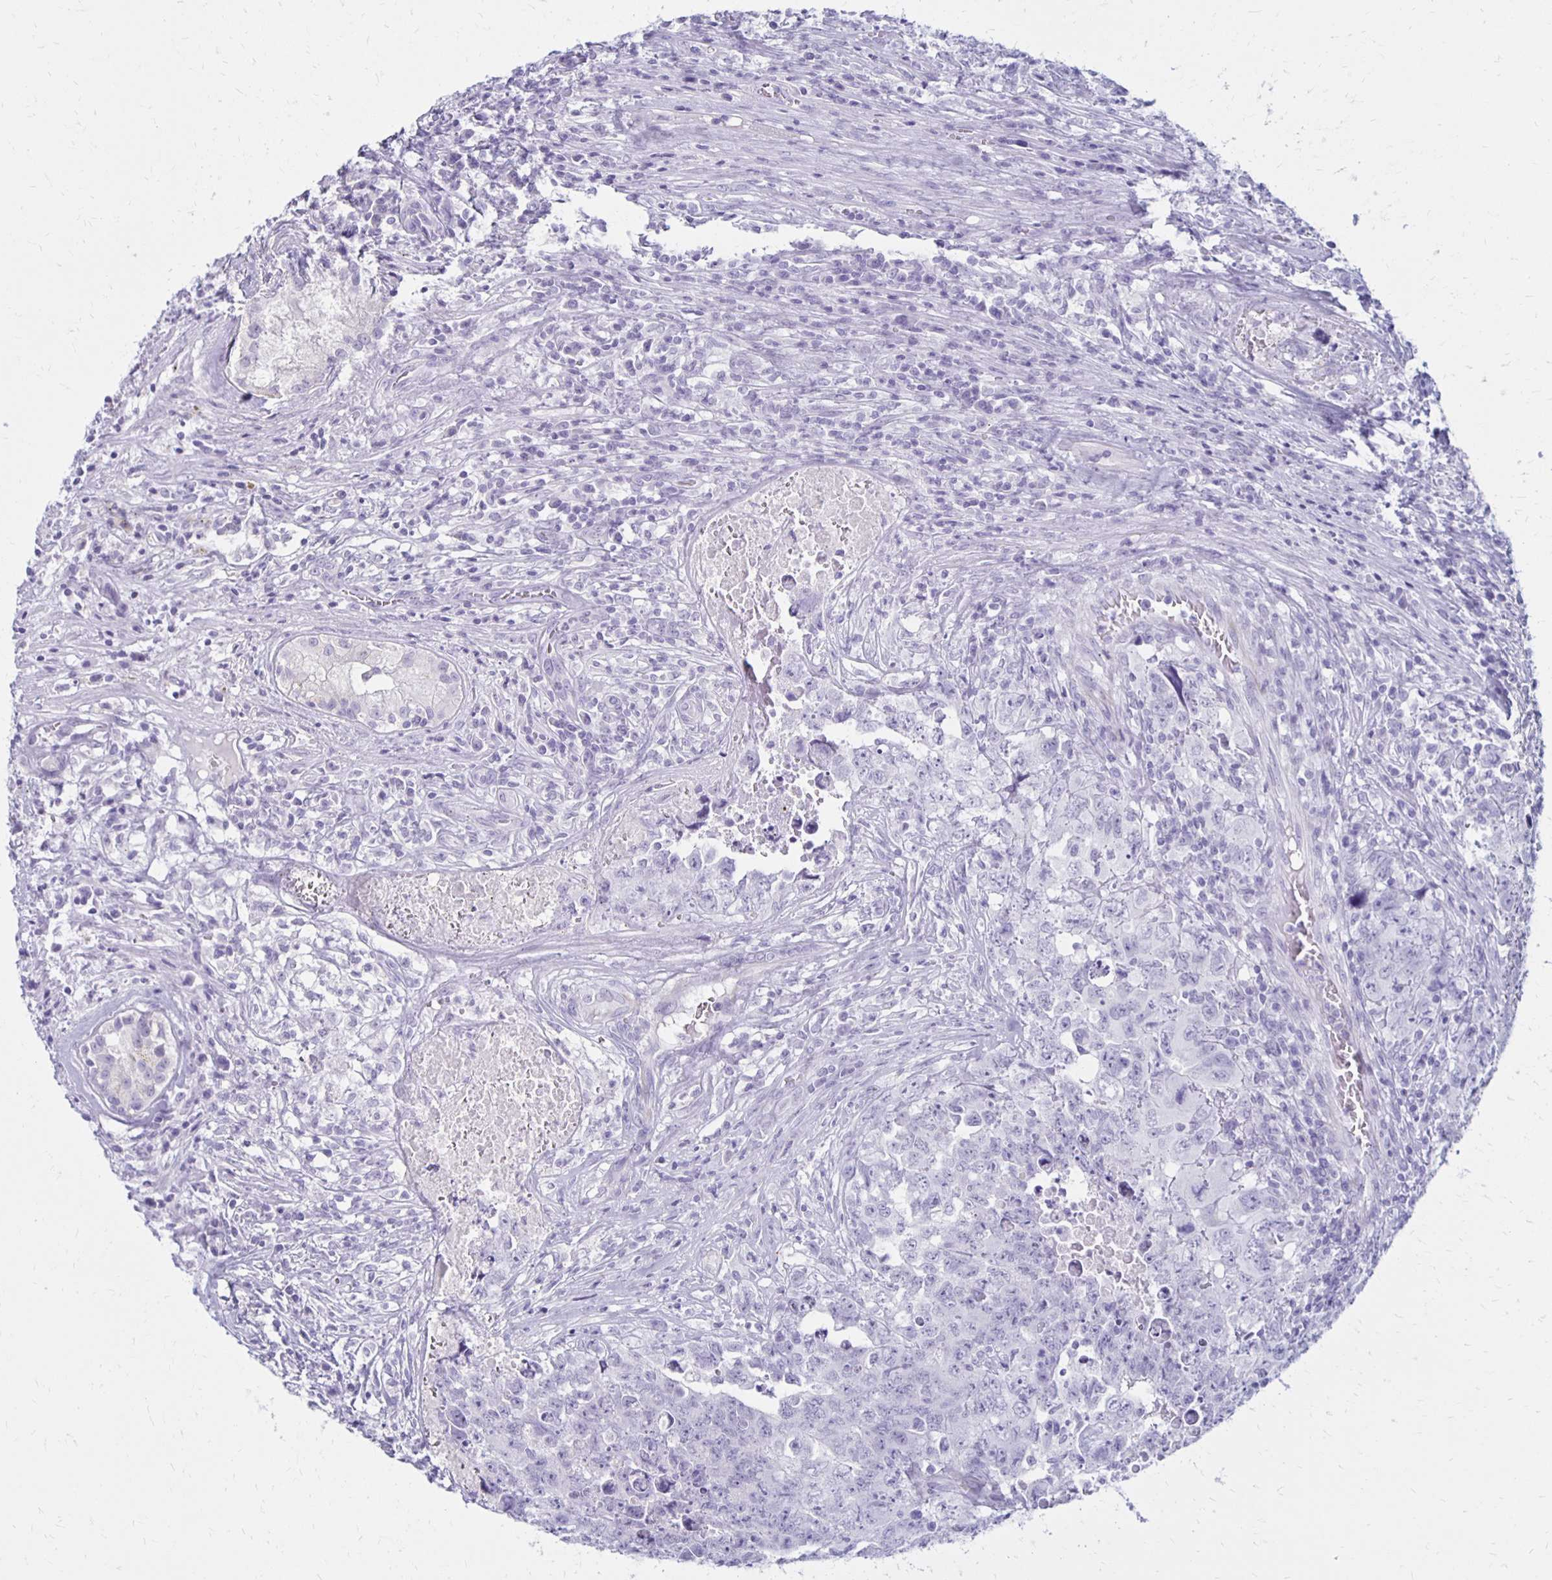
{"staining": {"intensity": "negative", "quantity": "none", "location": "none"}, "tissue": "testis cancer", "cell_type": "Tumor cells", "image_type": "cancer", "snomed": [{"axis": "morphology", "description": "Carcinoma, Embryonal, NOS"}, {"axis": "topography", "description": "Testis"}], "caption": "Tumor cells show no significant staining in testis cancer.", "gene": "RYR1", "patient": {"sex": "male", "age": 24}}